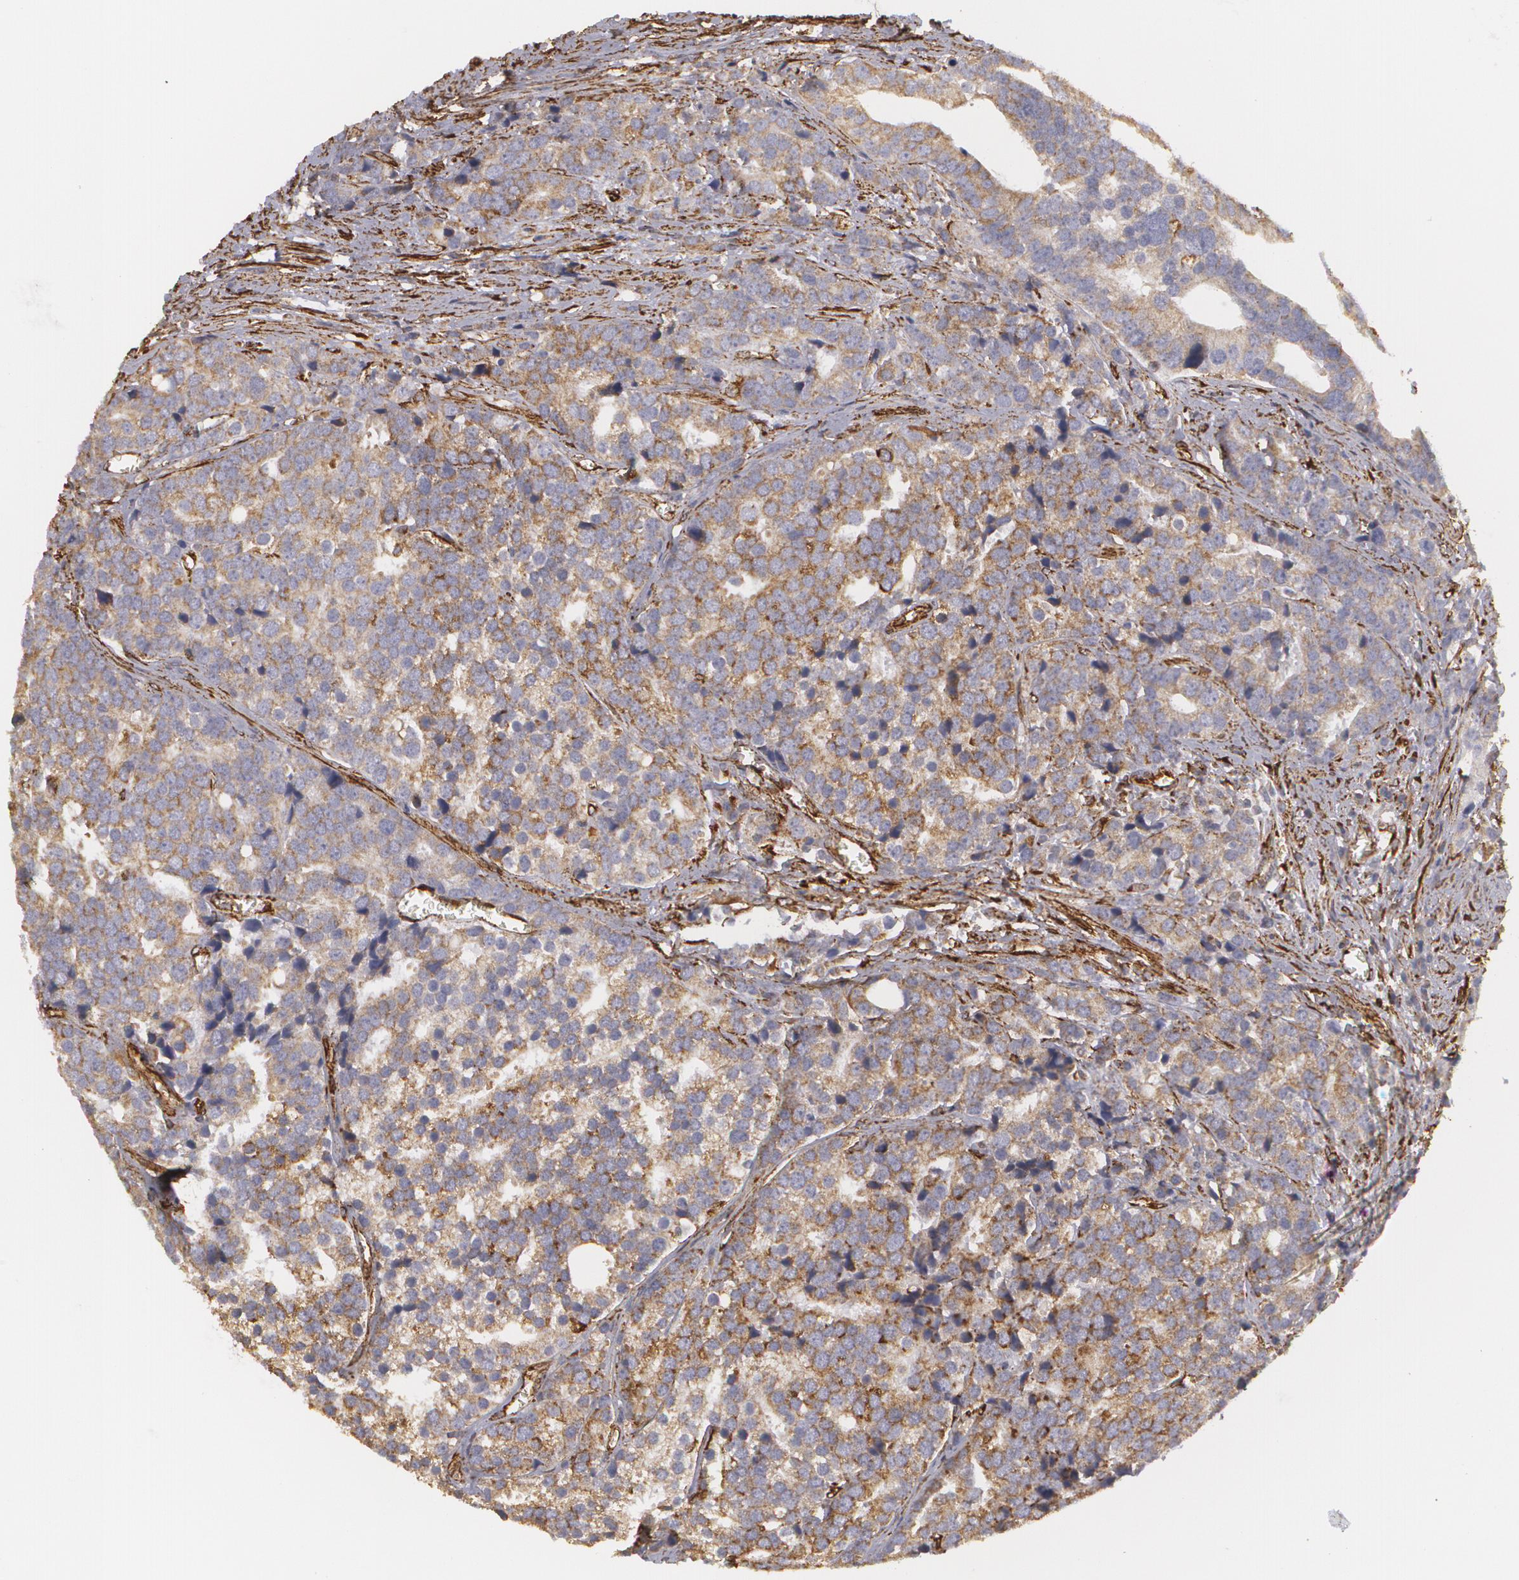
{"staining": {"intensity": "weak", "quantity": ">75%", "location": "cytoplasmic/membranous"}, "tissue": "prostate cancer", "cell_type": "Tumor cells", "image_type": "cancer", "snomed": [{"axis": "morphology", "description": "Adenocarcinoma, High grade"}, {"axis": "topography", "description": "Prostate"}], "caption": "Immunohistochemistry of human adenocarcinoma (high-grade) (prostate) exhibits low levels of weak cytoplasmic/membranous positivity in approximately >75% of tumor cells.", "gene": "CYB5R3", "patient": {"sex": "male", "age": 71}}